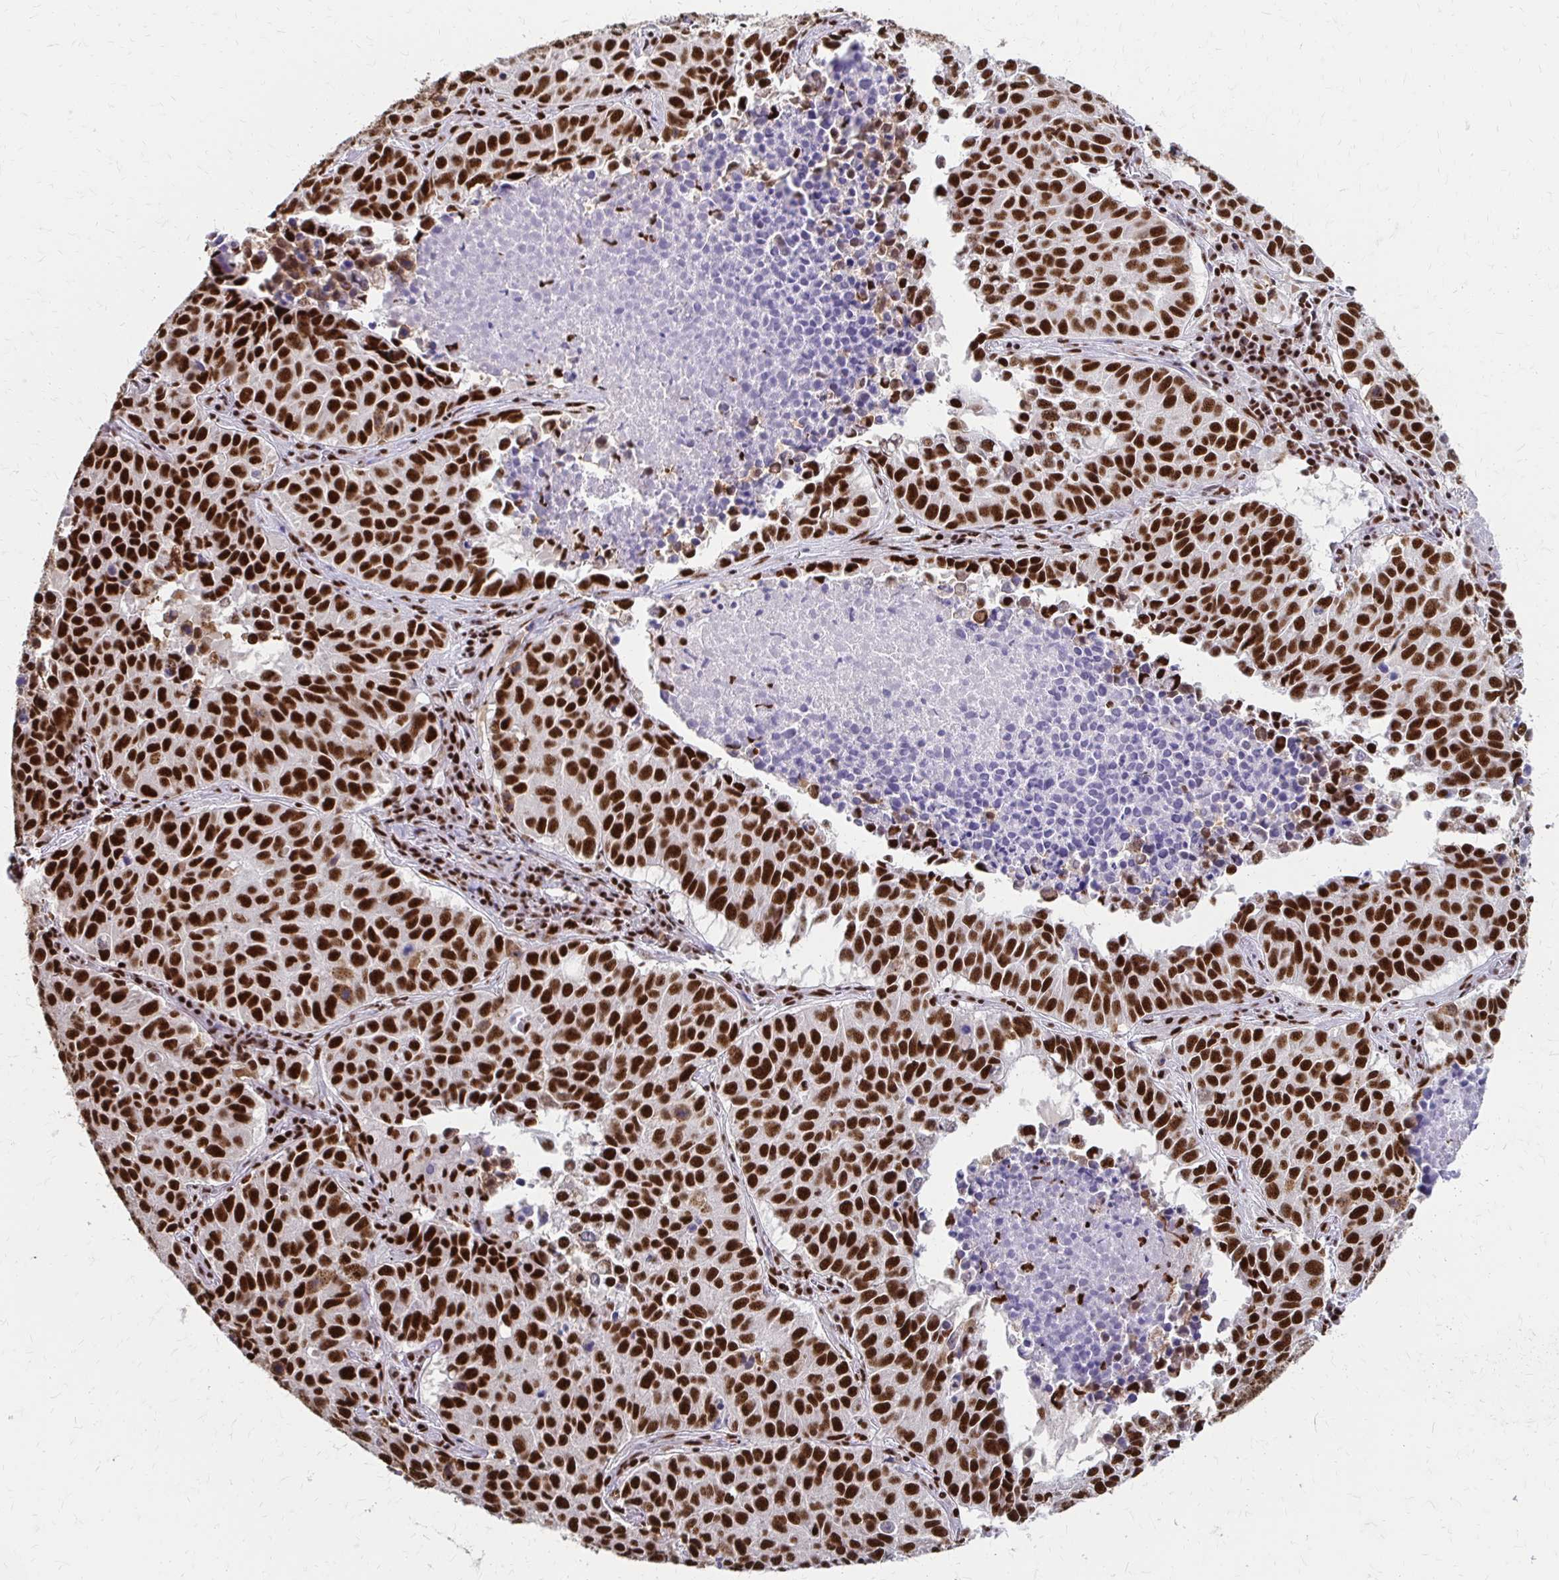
{"staining": {"intensity": "strong", "quantity": ">75%", "location": "nuclear"}, "tissue": "lung cancer", "cell_type": "Tumor cells", "image_type": "cancer", "snomed": [{"axis": "morphology", "description": "Adenocarcinoma, NOS"}, {"axis": "topography", "description": "Lung"}], "caption": "Human lung cancer (adenocarcinoma) stained with a brown dye demonstrates strong nuclear positive expression in about >75% of tumor cells.", "gene": "CNKSR3", "patient": {"sex": "female", "age": 50}}